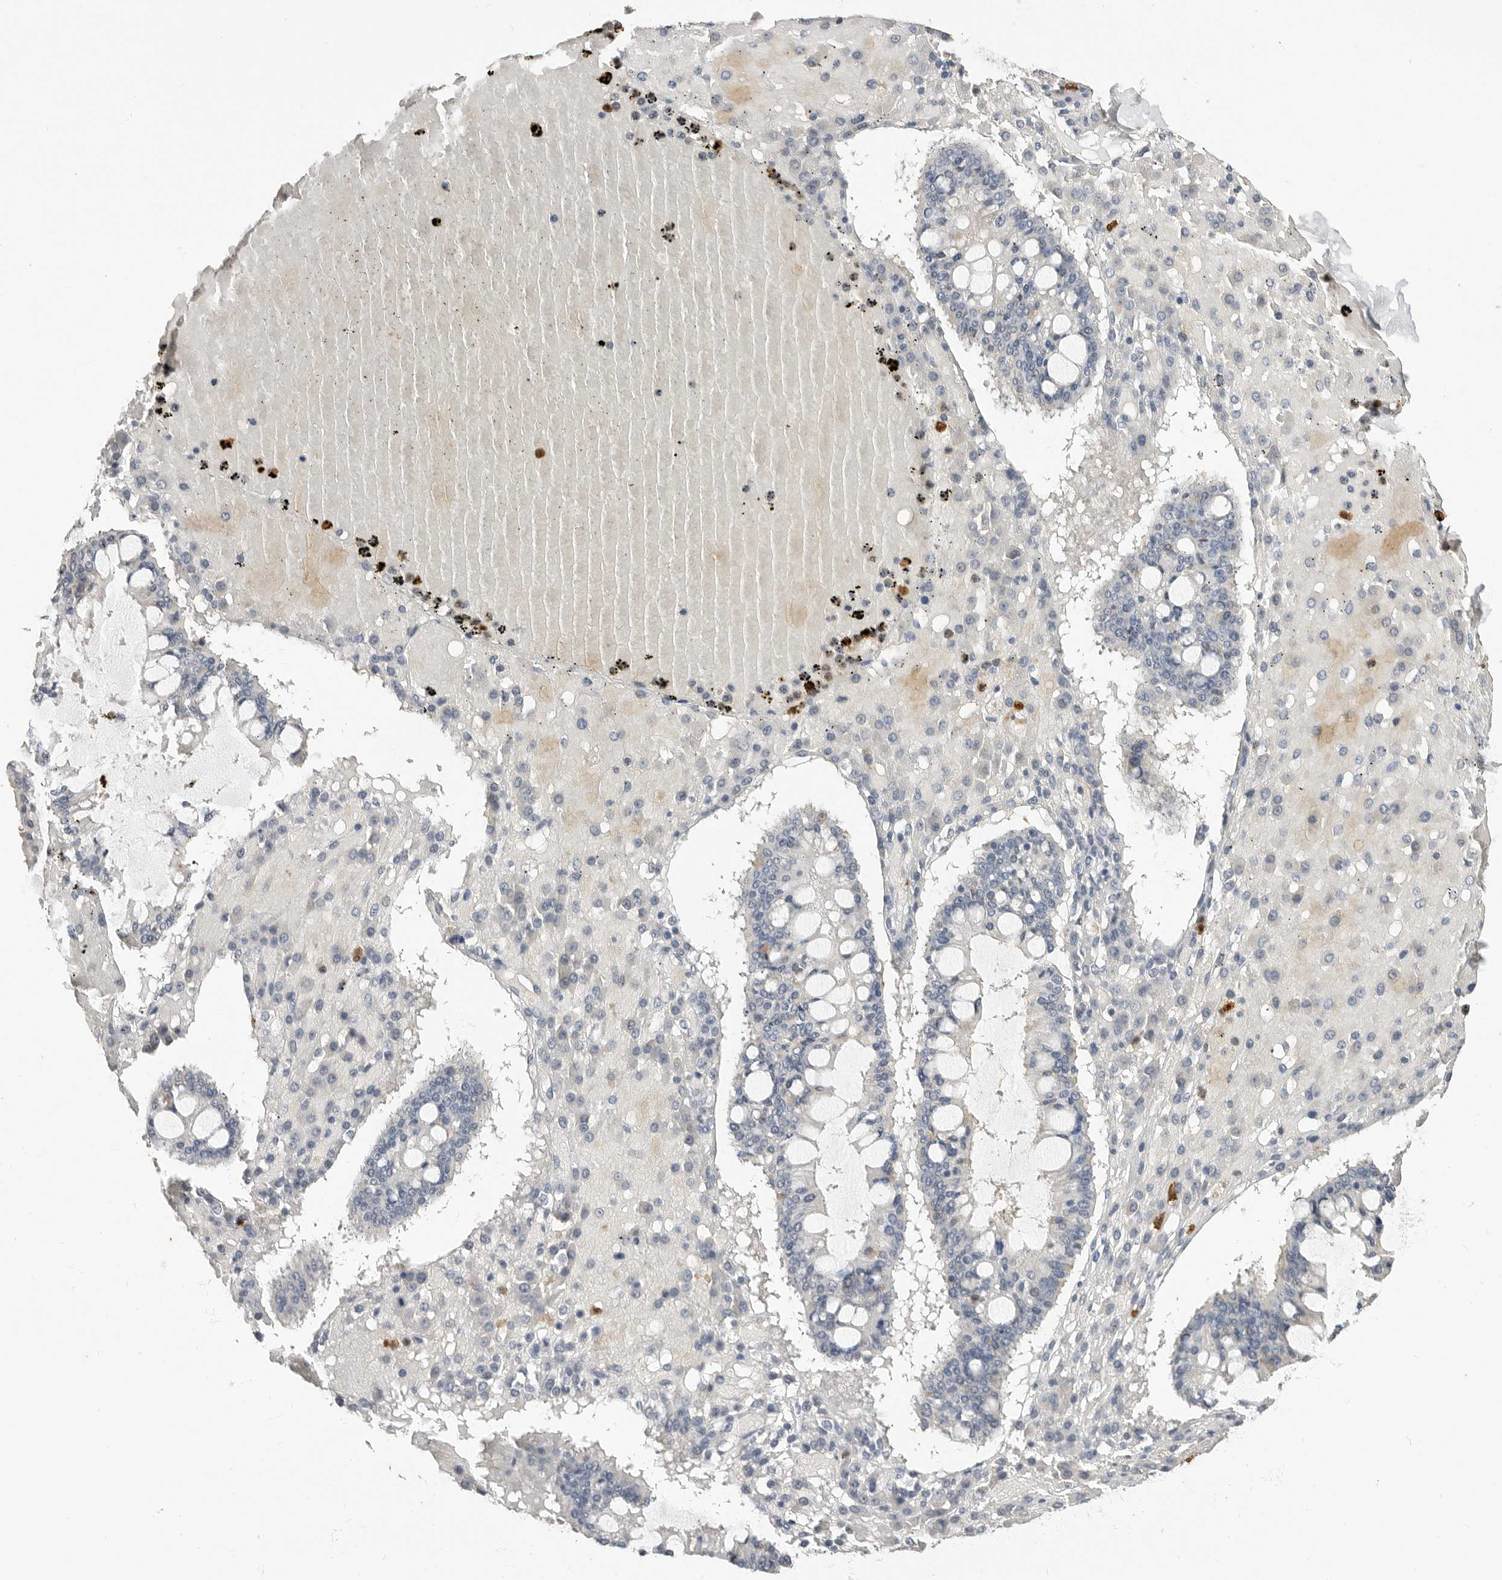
{"staining": {"intensity": "negative", "quantity": "none", "location": "none"}, "tissue": "ovarian cancer", "cell_type": "Tumor cells", "image_type": "cancer", "snomed": [{"axis": "morphology", "description": "Cystadenocarcinoma, mucinous, NOS"}, {"axis": "topography", "description": "Ovary"}], "caption": "Immunohistochemical staining of ovarian mucinous cystadenocarcinoma shows no significant staining in tumor cells.", "gene": "LTBR", "patient": {"sex": "female", "age": 73}}